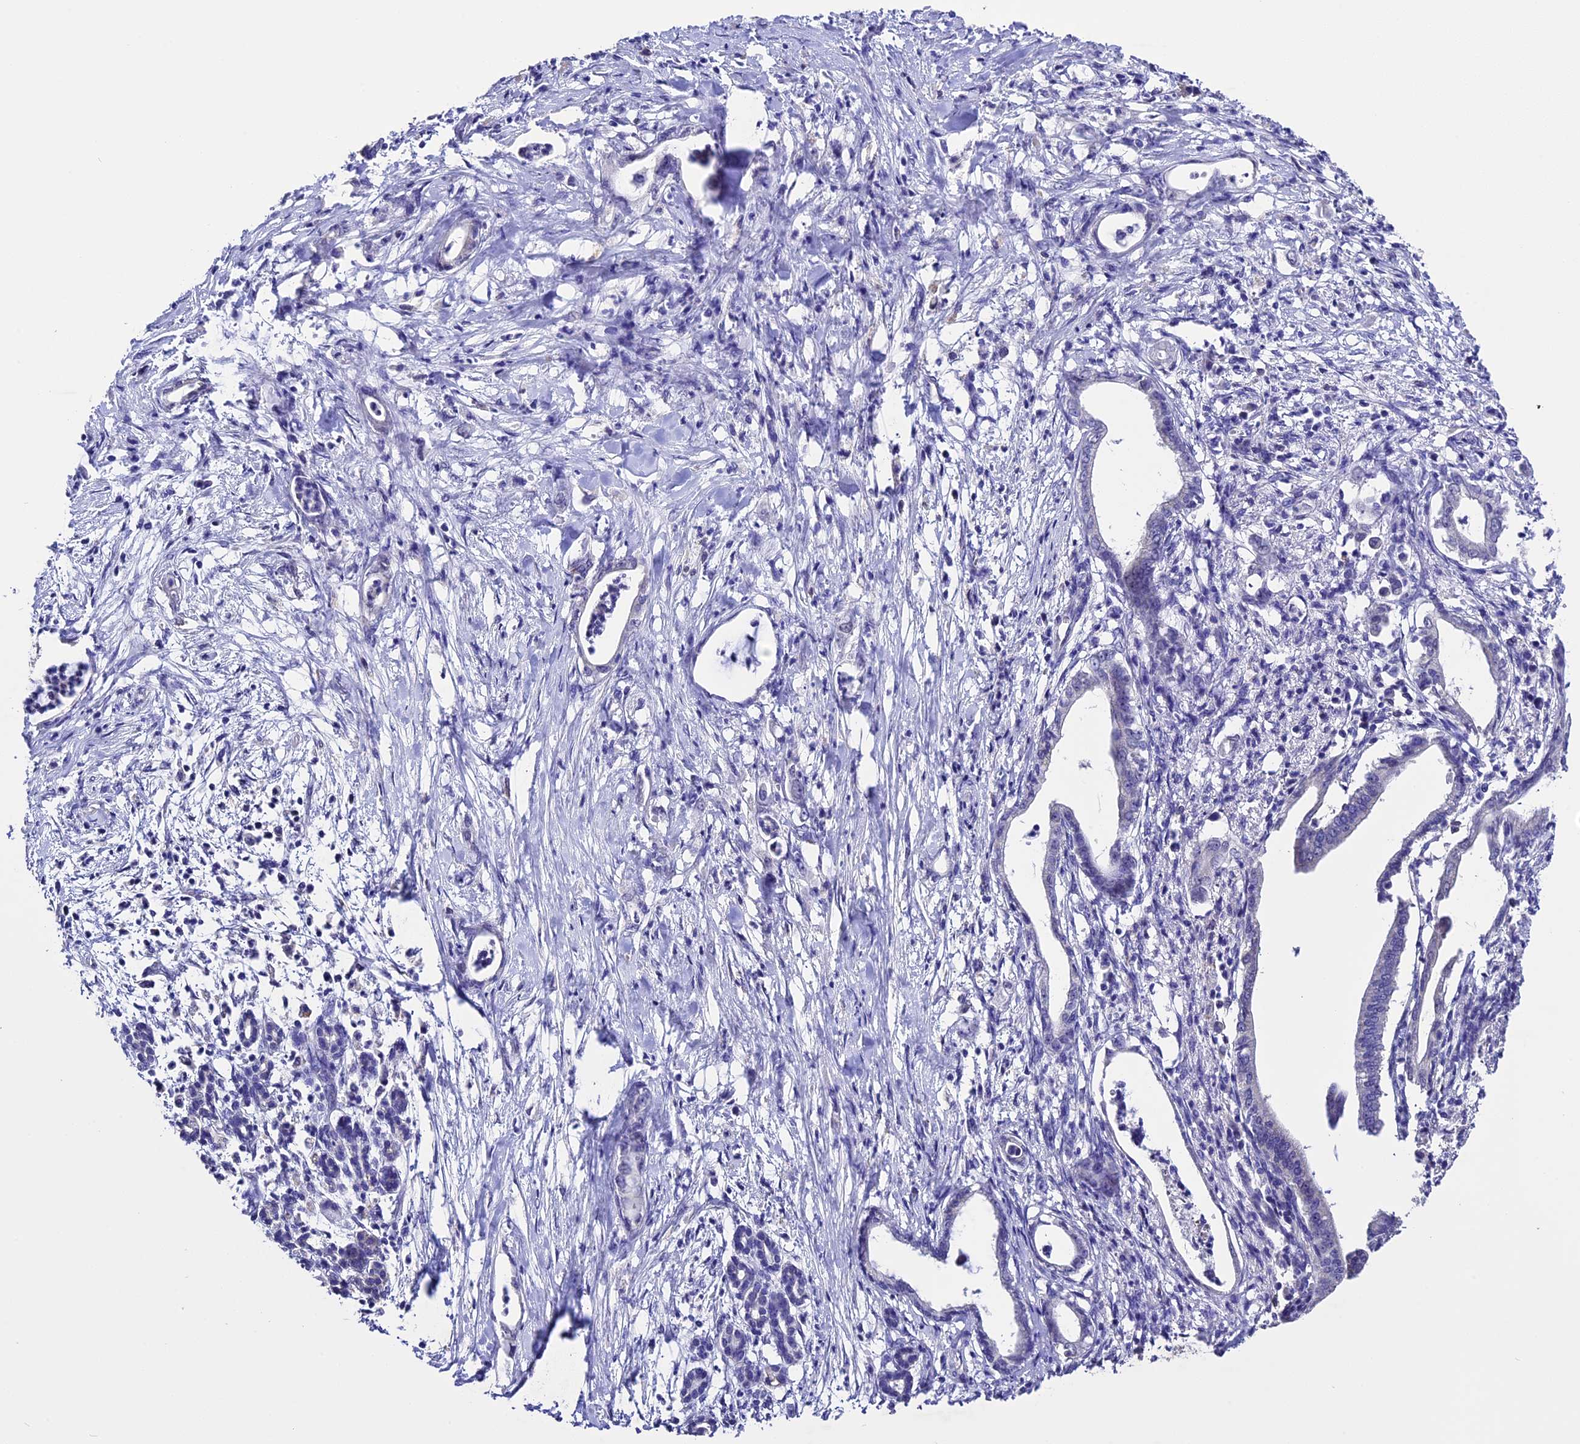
{"staining": {"intensity": "negative", "quantity": "none", "location": "none"}, "tissue": "pancreatic cancer", "cell_type": "Tumor cells", "image_type": "cancer", "snomed": [{"axis": "morphology", "description": "Adenocarcinoma, NOS"}, {"axis": "topography", "description": "Pancreas"}], "caption": "Immunohistochemistry of human pancreatic cancer reveals no staining in tumor cells.", "gene": "DIS3L", "patient": {"sex": "female", "age": 55}}